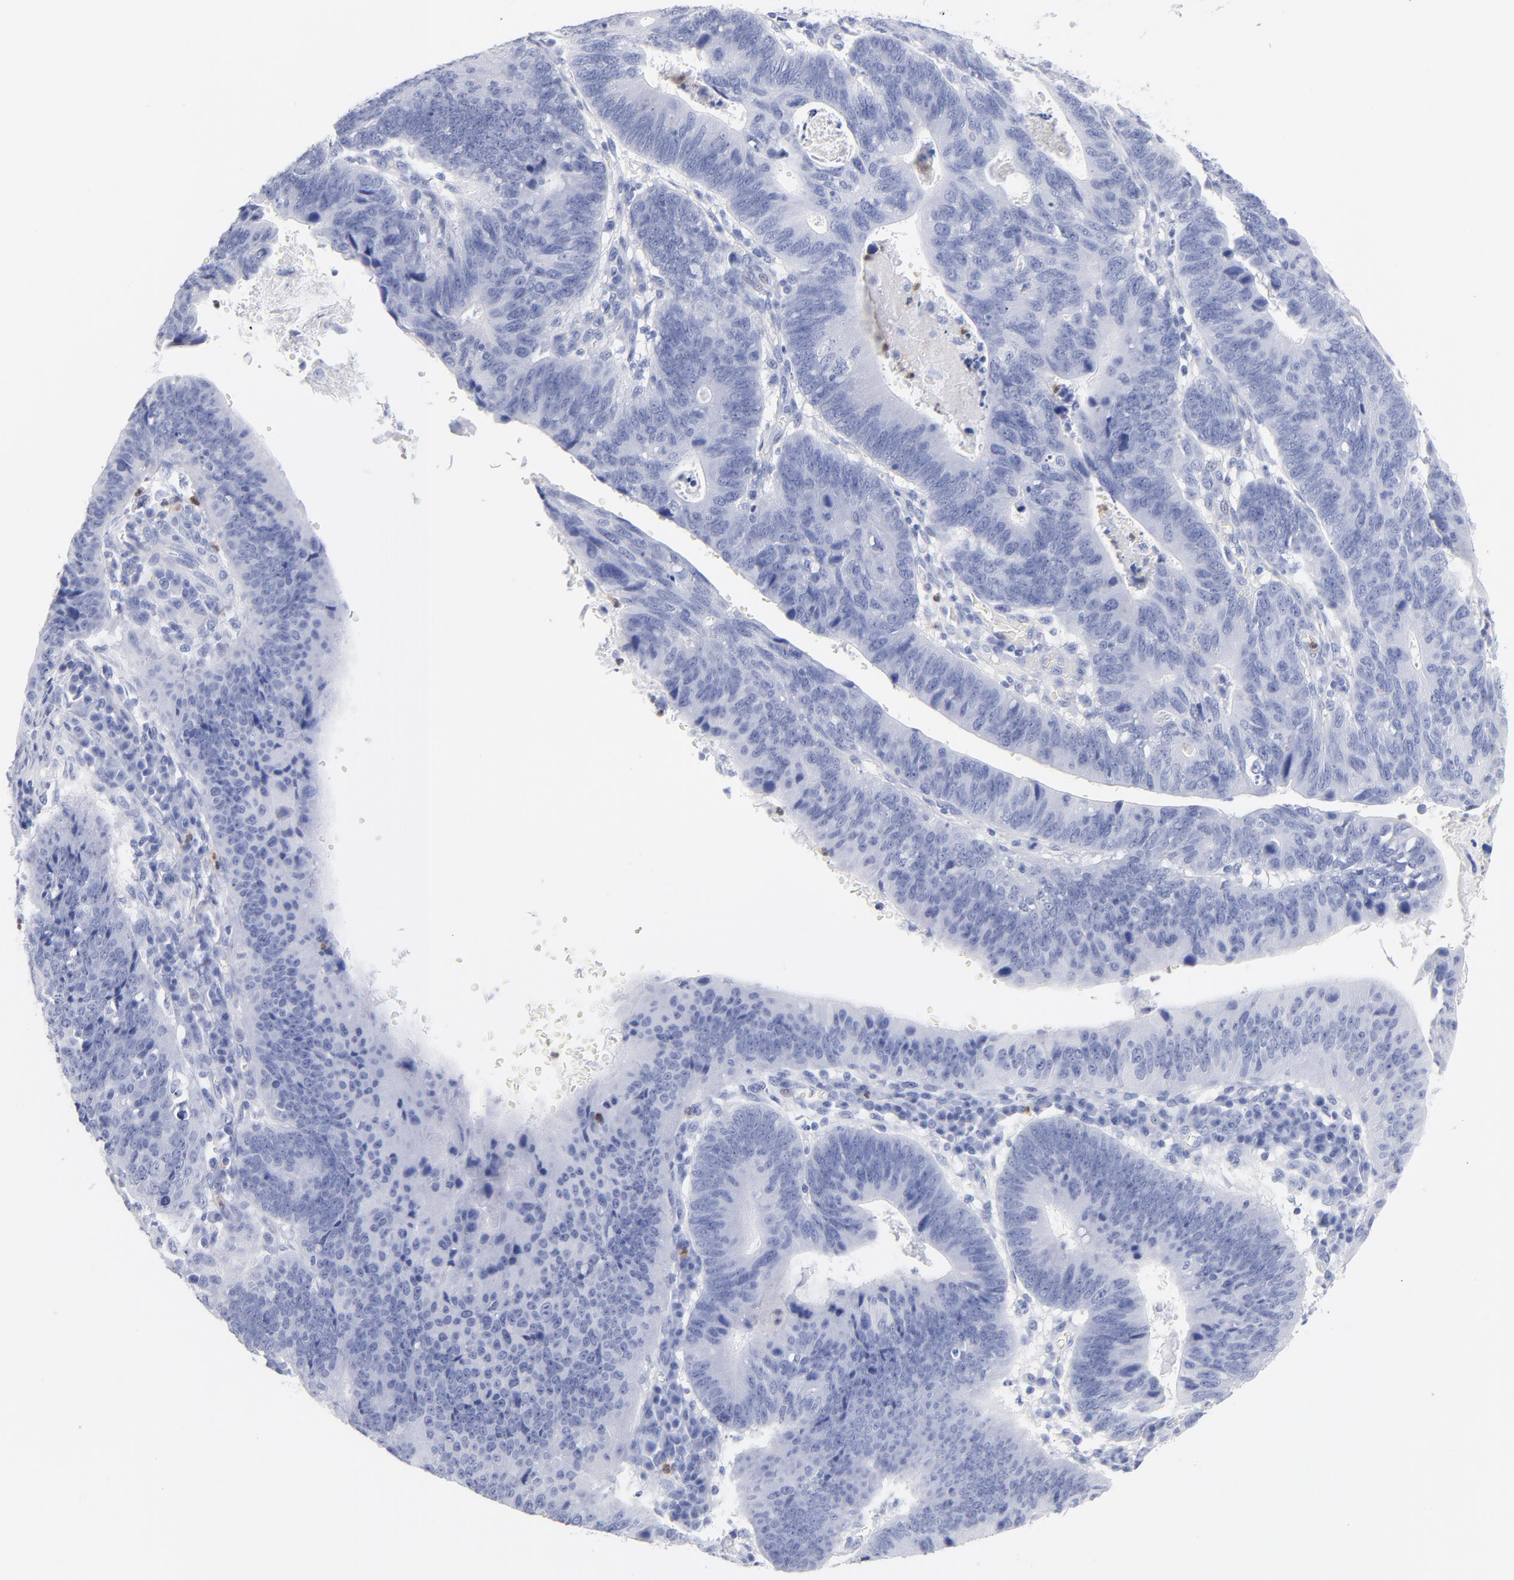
{"staining": {"intensity": "negative", "quantity": "none", "location": "none"}, "tissue": "stomach cancer", "cell_type": "Tumor cells", "image_type": "cancer", "snomed": [{"axis": "morphology", "description": "Adenocarcinoma, NOS"}, {"axis": "topography", "description": "Stomach"}], "caption": "There is no significant positivity in tumor cells of stomach adenocarcinoma. Nuclei are stained in blue.", "gene": "ARG1", "patient": {"sex": "male", "age": 59}}